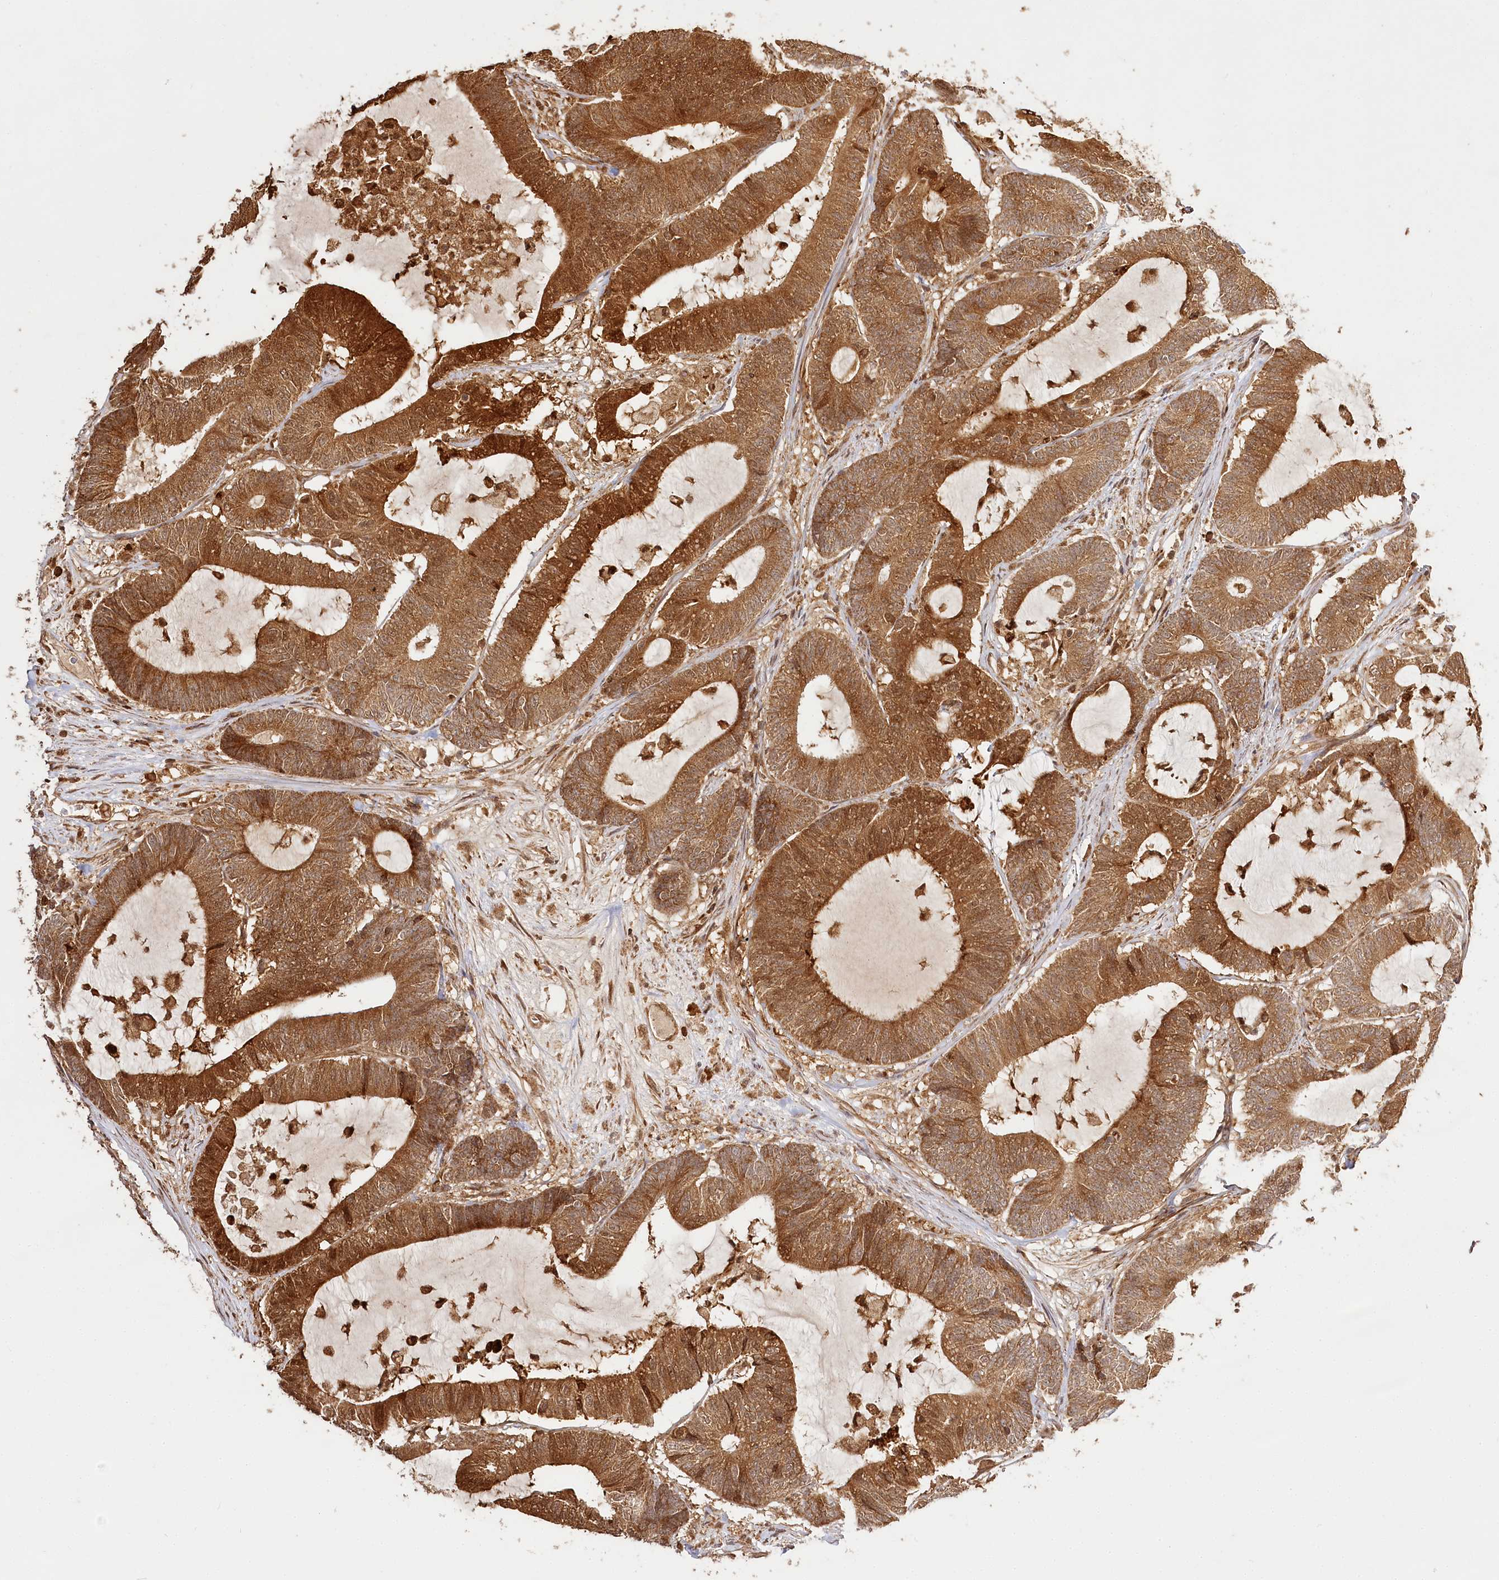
{"staining": {"intensity": "strong", "quantity": ">75%", "location": "cytoplasmic/membranous,nuclear"}, "tissue": "colorectal cancer", "cell_type": "Tumor cells", "image_type": "cancer", "snomed": [{"axis": "morphology", "description": "Adenocarcinoma, NOS"}, {"axis": "topography", "description": "Colon"}], "caption": "Adenocarcinoma (colorectal) stained with immunohistochemistry exhibits strong cytoplasmic/membranous and nuclear positivity in approximately >75% of tumor cells. (DAB (3,3'-diaminobenzidine) = brown stain, brightfield microscopy at high magnification).", "gene": "ULK2", "patient": {"sex": "female", "age": 84}}